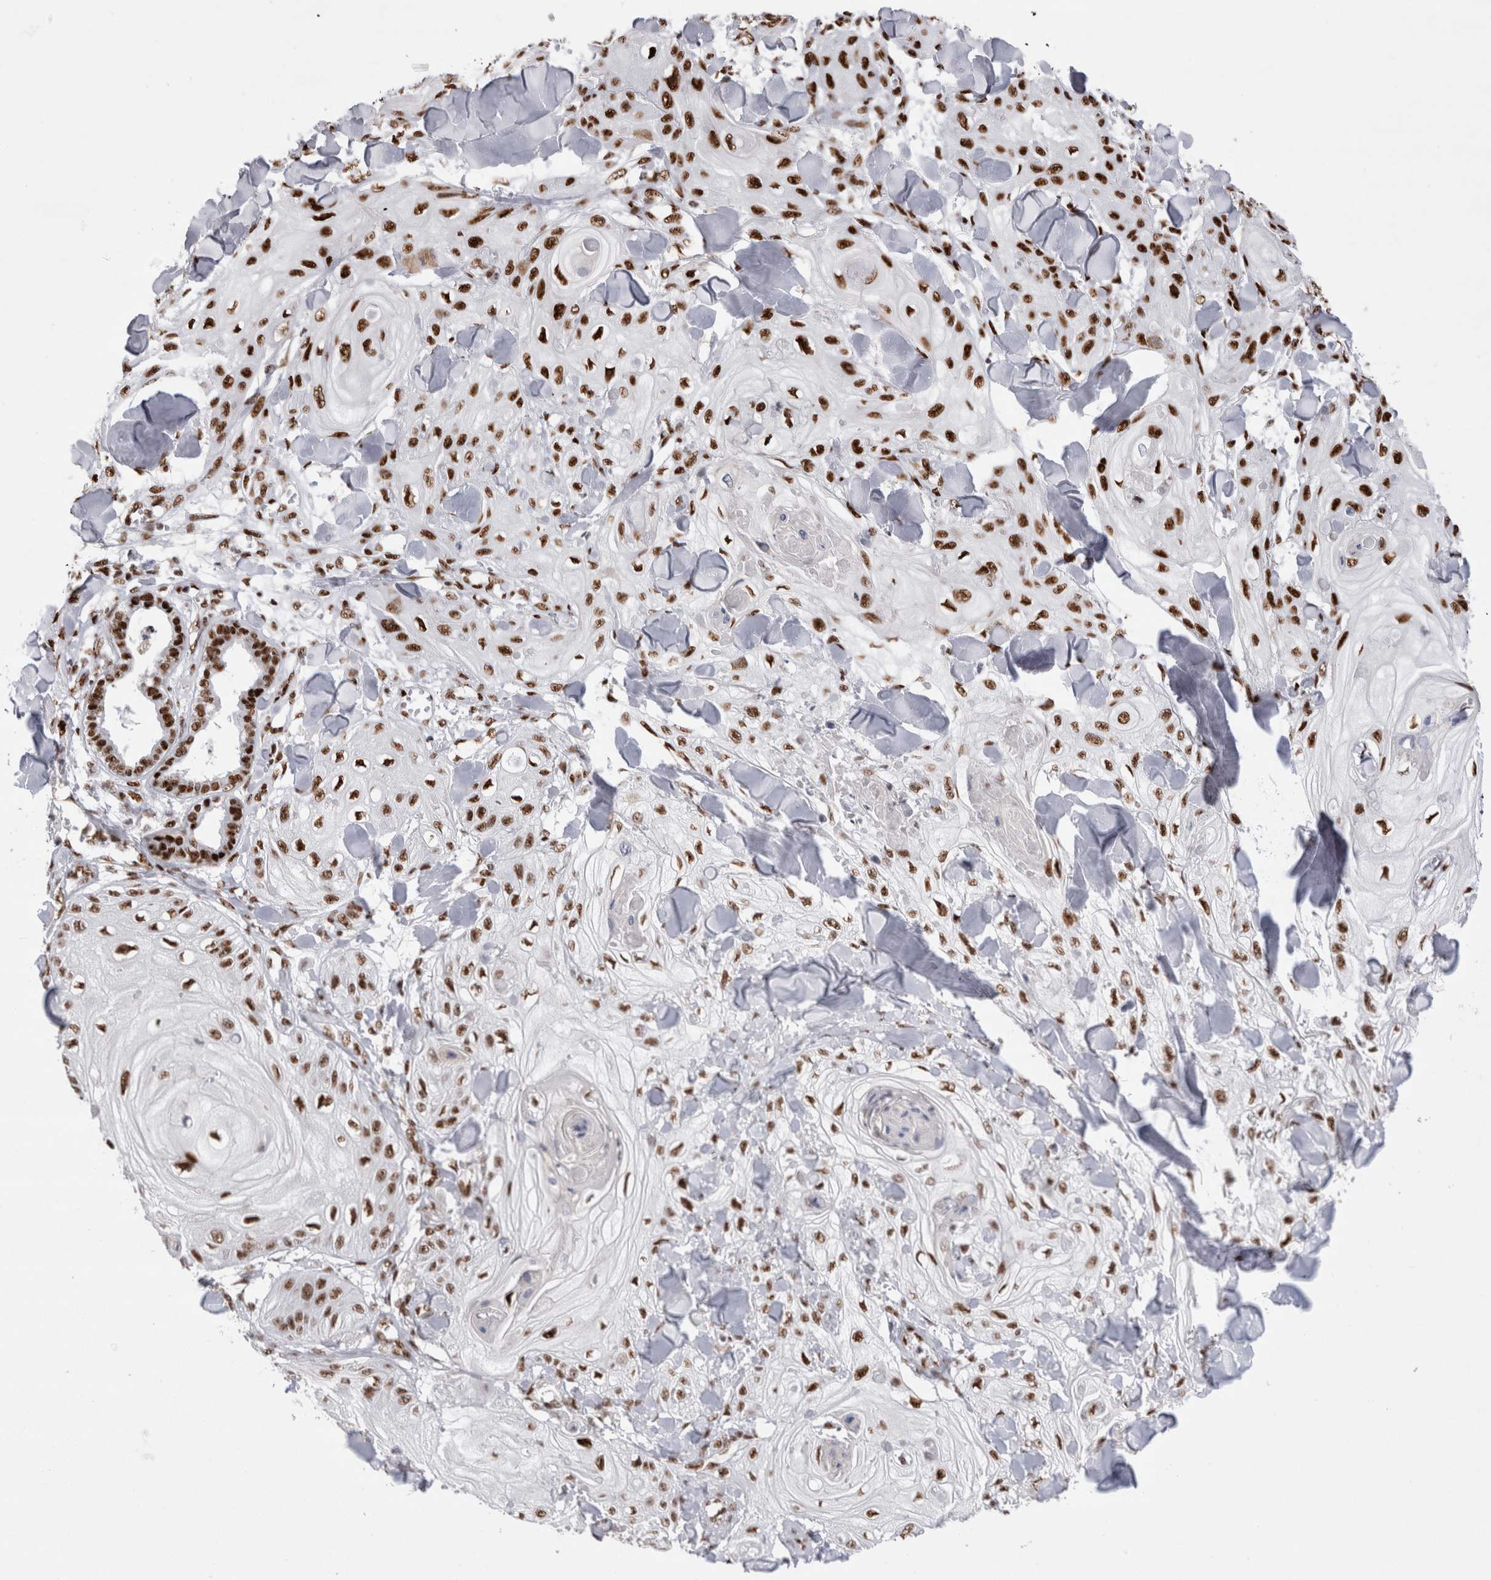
{"staining": {"intensity": "strong", "quantity": ">75%", "location": "nuclear"}, "tissue": "skin cancer", "cell_type": "Tumor cells", "image_type": "cancer", "snomed": [{"axis": "morphology", "description": "Squamous cell carcinoma, NOS"}, {"axis": "topography", "description": "Skin"}], "caption": "Brown immunohistochemical staining in human skin cancer (squamous cell carcinoma) demonstrates strong nuclear positivity in about >75% of tumor cells. The protein is stained brown, and the nuclei are stained in blue (DAB IHC with brightfield microscopy, high magnification).", "gene": "RBM6", "patient": {"sex": "male", "age": 74}}